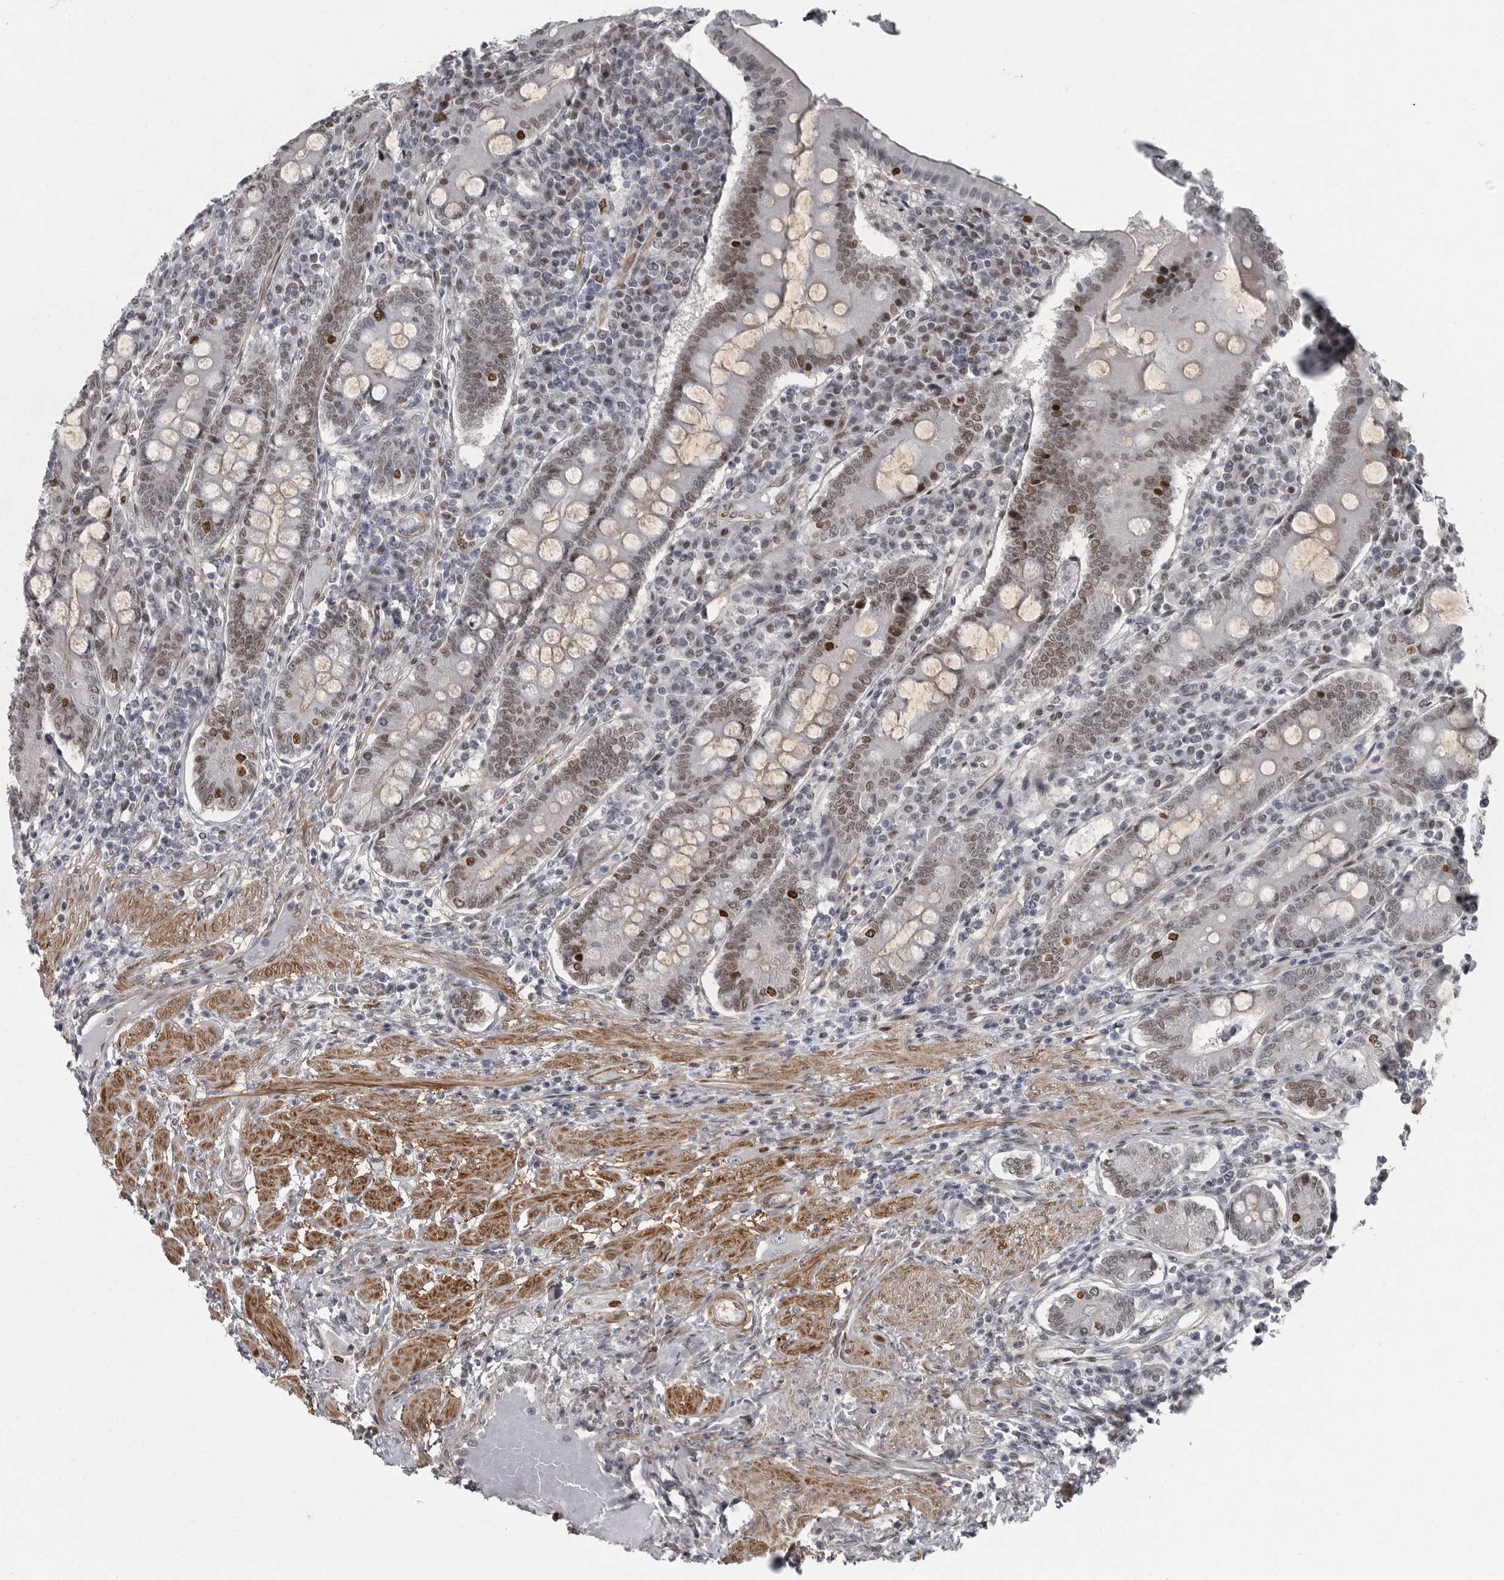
{"staining": {"intensity": "moderate", "quantity": "<25%", "location": "nuclear"}, "tissue": "duodenum", "cell_type": "Glandular cells", "image_type": "normal", "snomed": [{"axis": "morphology", "description": "Normal tissue, NOS"}, {"axis": "morphology", "description": "Adenocarcinoma, NOS"}, {"axis": "topography", "description": "Pancreas"}, {"axis": "topography", "description": "Duodenum"}], "caption": "IHC staining of unremarkable duodenum, which shows low levels of moderate nuclear expression in approximately <25% of glandular cells indicating moderate nuclear protein positivity. The staining was performed using DAB (brown) for protein detection and nuclei were counterstained in hematoxylin (blue).", "gene": "HMGN3", "patient": {"sex": "male", "age": 50}}